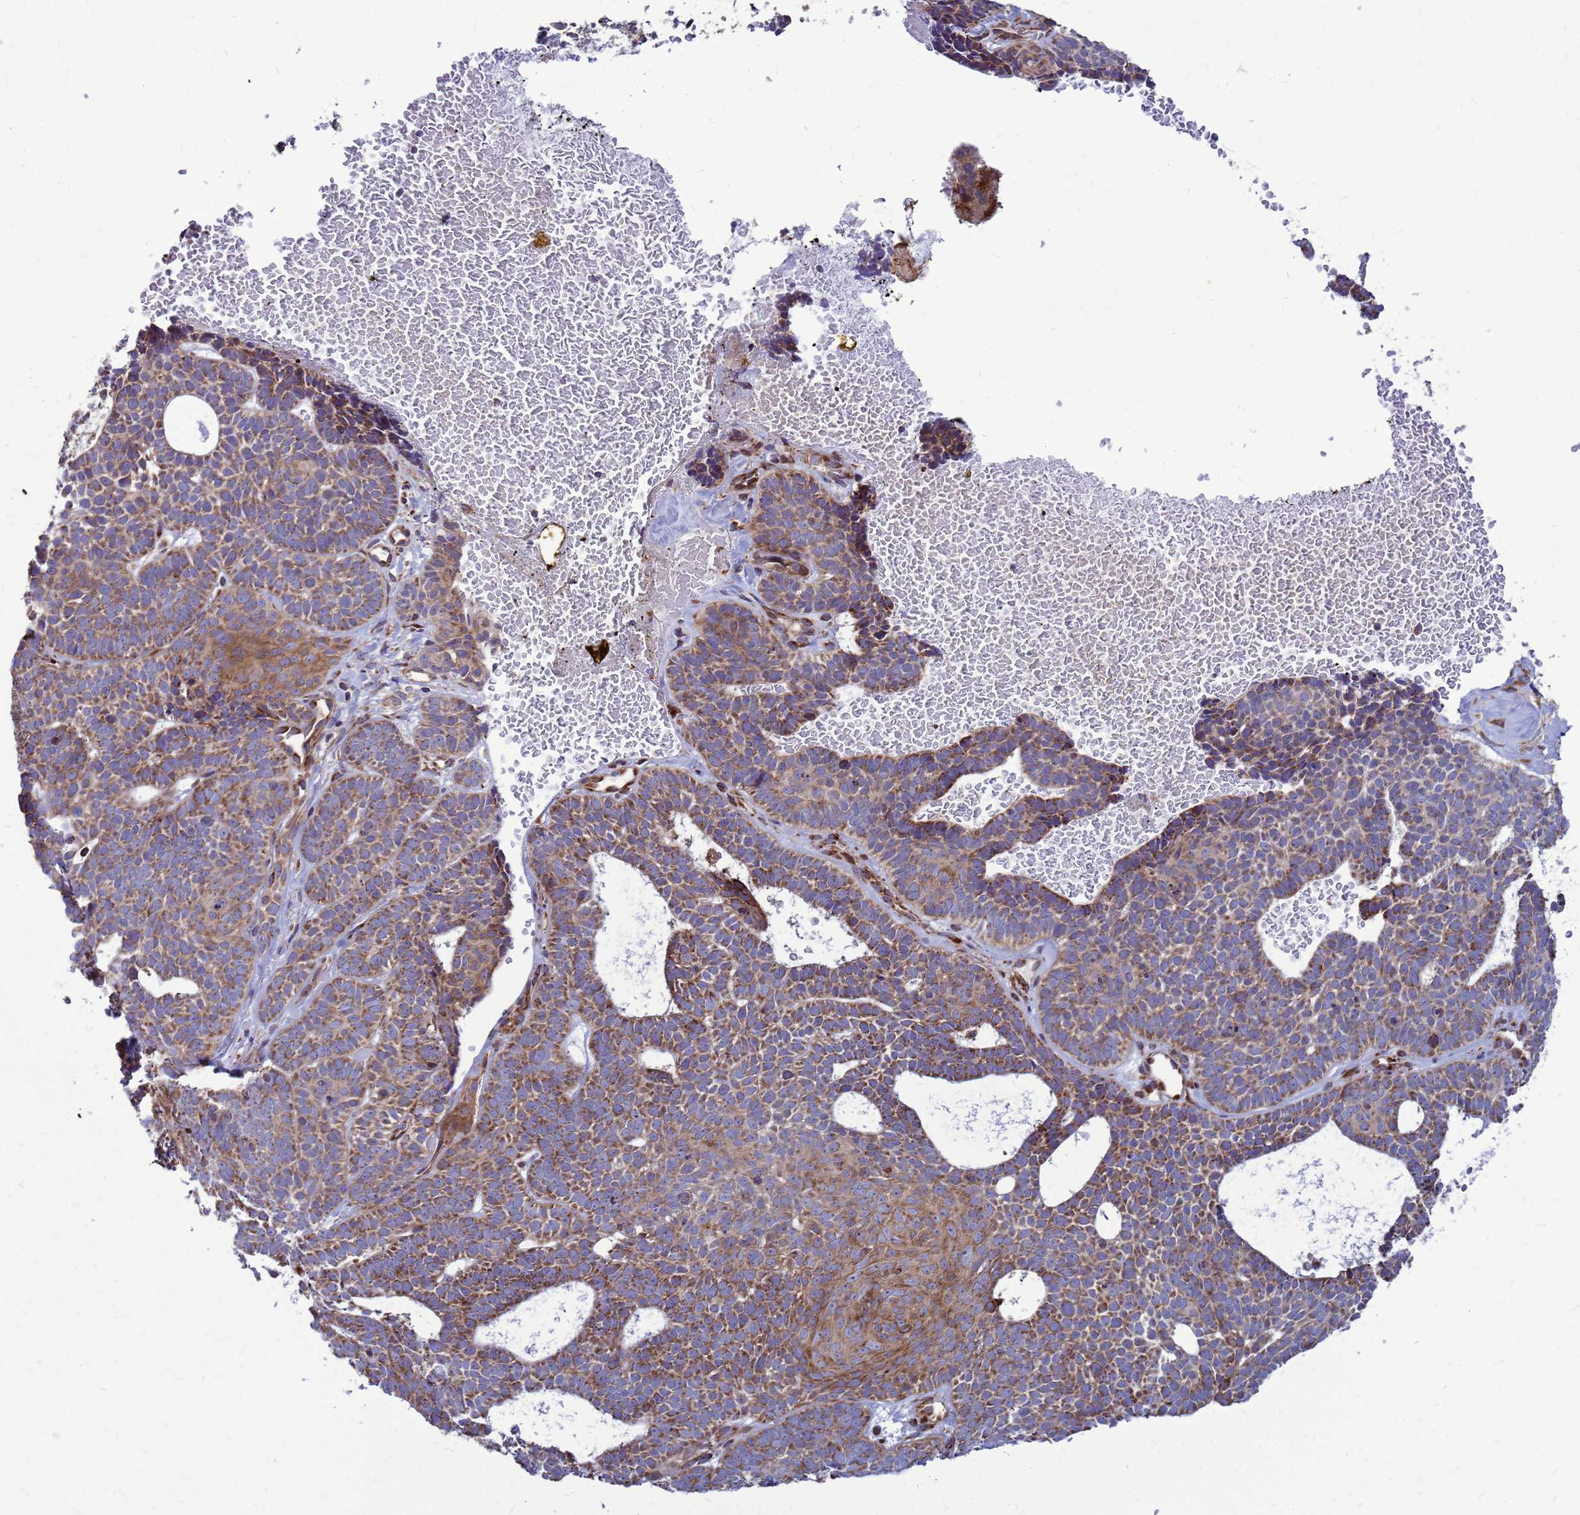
{"staining": {"intensity": "moderate", "quantity": ">75%", "location": "cytoplasmic/membranous"}, "tissue": "skin cancer", "cell_type": "Tumor cells", "image_type": "cancer", "snomed": [{"axis": "morphology", "description": "Basal cell carcinoma"}, {"axis": "topography", "description": "Skin"}], "caption": "Skin basal cell carcinoma stained with IHC displays moderate cytoplasmic/membranous positivity in approximately >75% of tumor cells.", "gene": "FSTL4", "patient": {"sex": "male", "age": 85}}